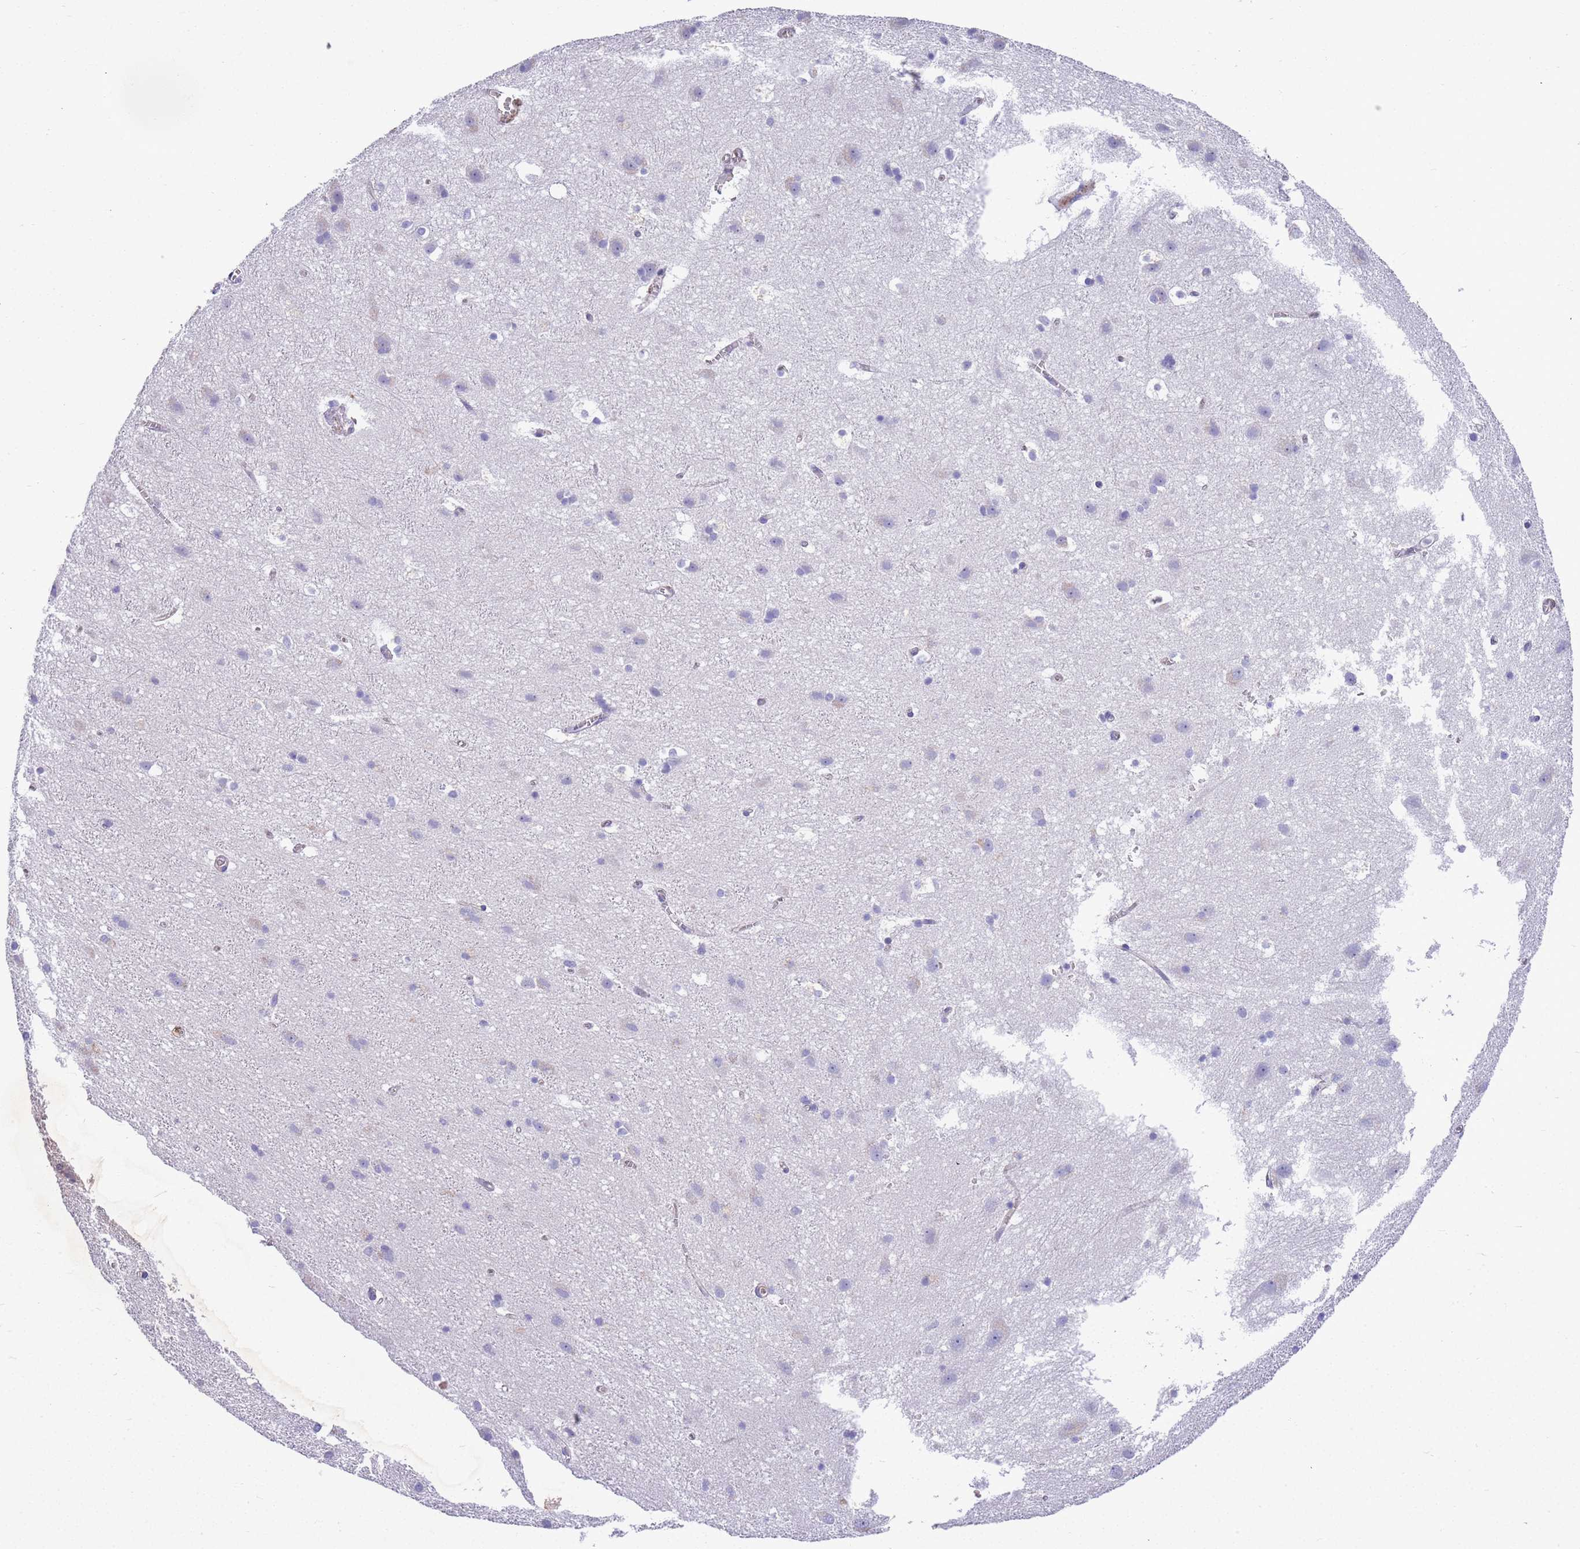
{"staining": {"intensity": "negative", "quantity": "none", "location": "none"}, "tissue": "cerebral cortex", "cell_type": "Endothelial cells", "image_type": "normal", "snomed": [{"axis": "morphology", "description": "Normal tissue, NOS"}, {"axis": "topography", "description": "Cerebral cortex"}], "caption": "Endothelial cells are negative for protein expression in benign human cerebral cortex. The staining was performed using DAB to visualize the protein expression in brown, while the nuclei were stained in blue with hematoxylin (Magnification: 20x).", "gene": "CTRC", "patient": {"sex": "male", "age": 54}}